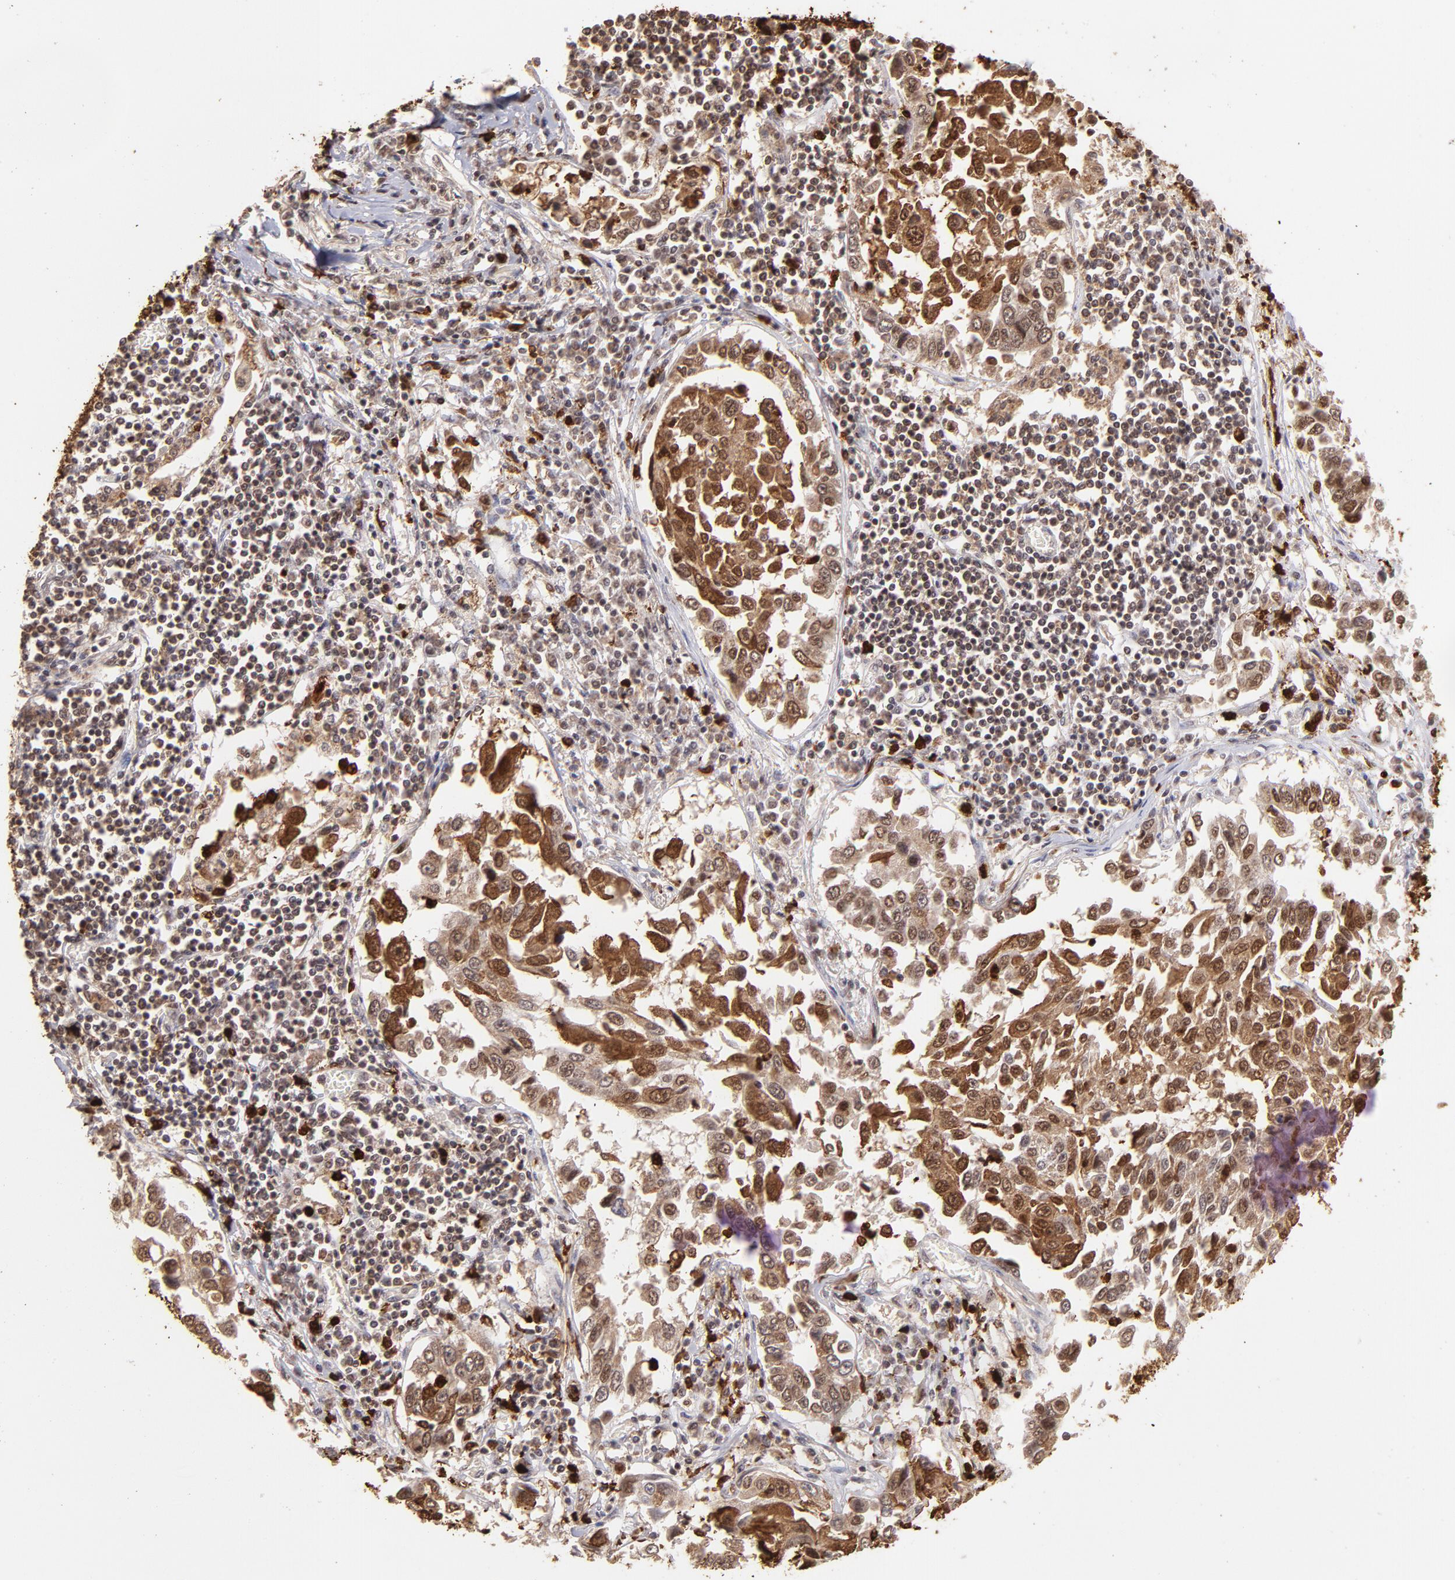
{"staining": {"intensity": "moderate", "quantity": ">75%", "location": "cytoplasmic/membranous,nuclear"}, "tissue": "lung cancer", "cell_type": "Tumor cells", "image_type": "cancer", "snomed": [{"axis": "morphology", "description": "Squamous cell carcinoma, NOS"}, {"axis": "topography", "description": "Lung"}], "caption": "Lung squamous cell carcinoma stained with IHC displays moderate cytoplasmic/membranous and nuclear staining in approximately >75% of tumor cells. The staining was performed using DAB (3,3'-diaminobenzidine), with brown indicating positive protein expression. Nuclei are stained blue with hematoxylin.", "gene": "ZFX", "patient": {"sex": "male", "age": 71}}